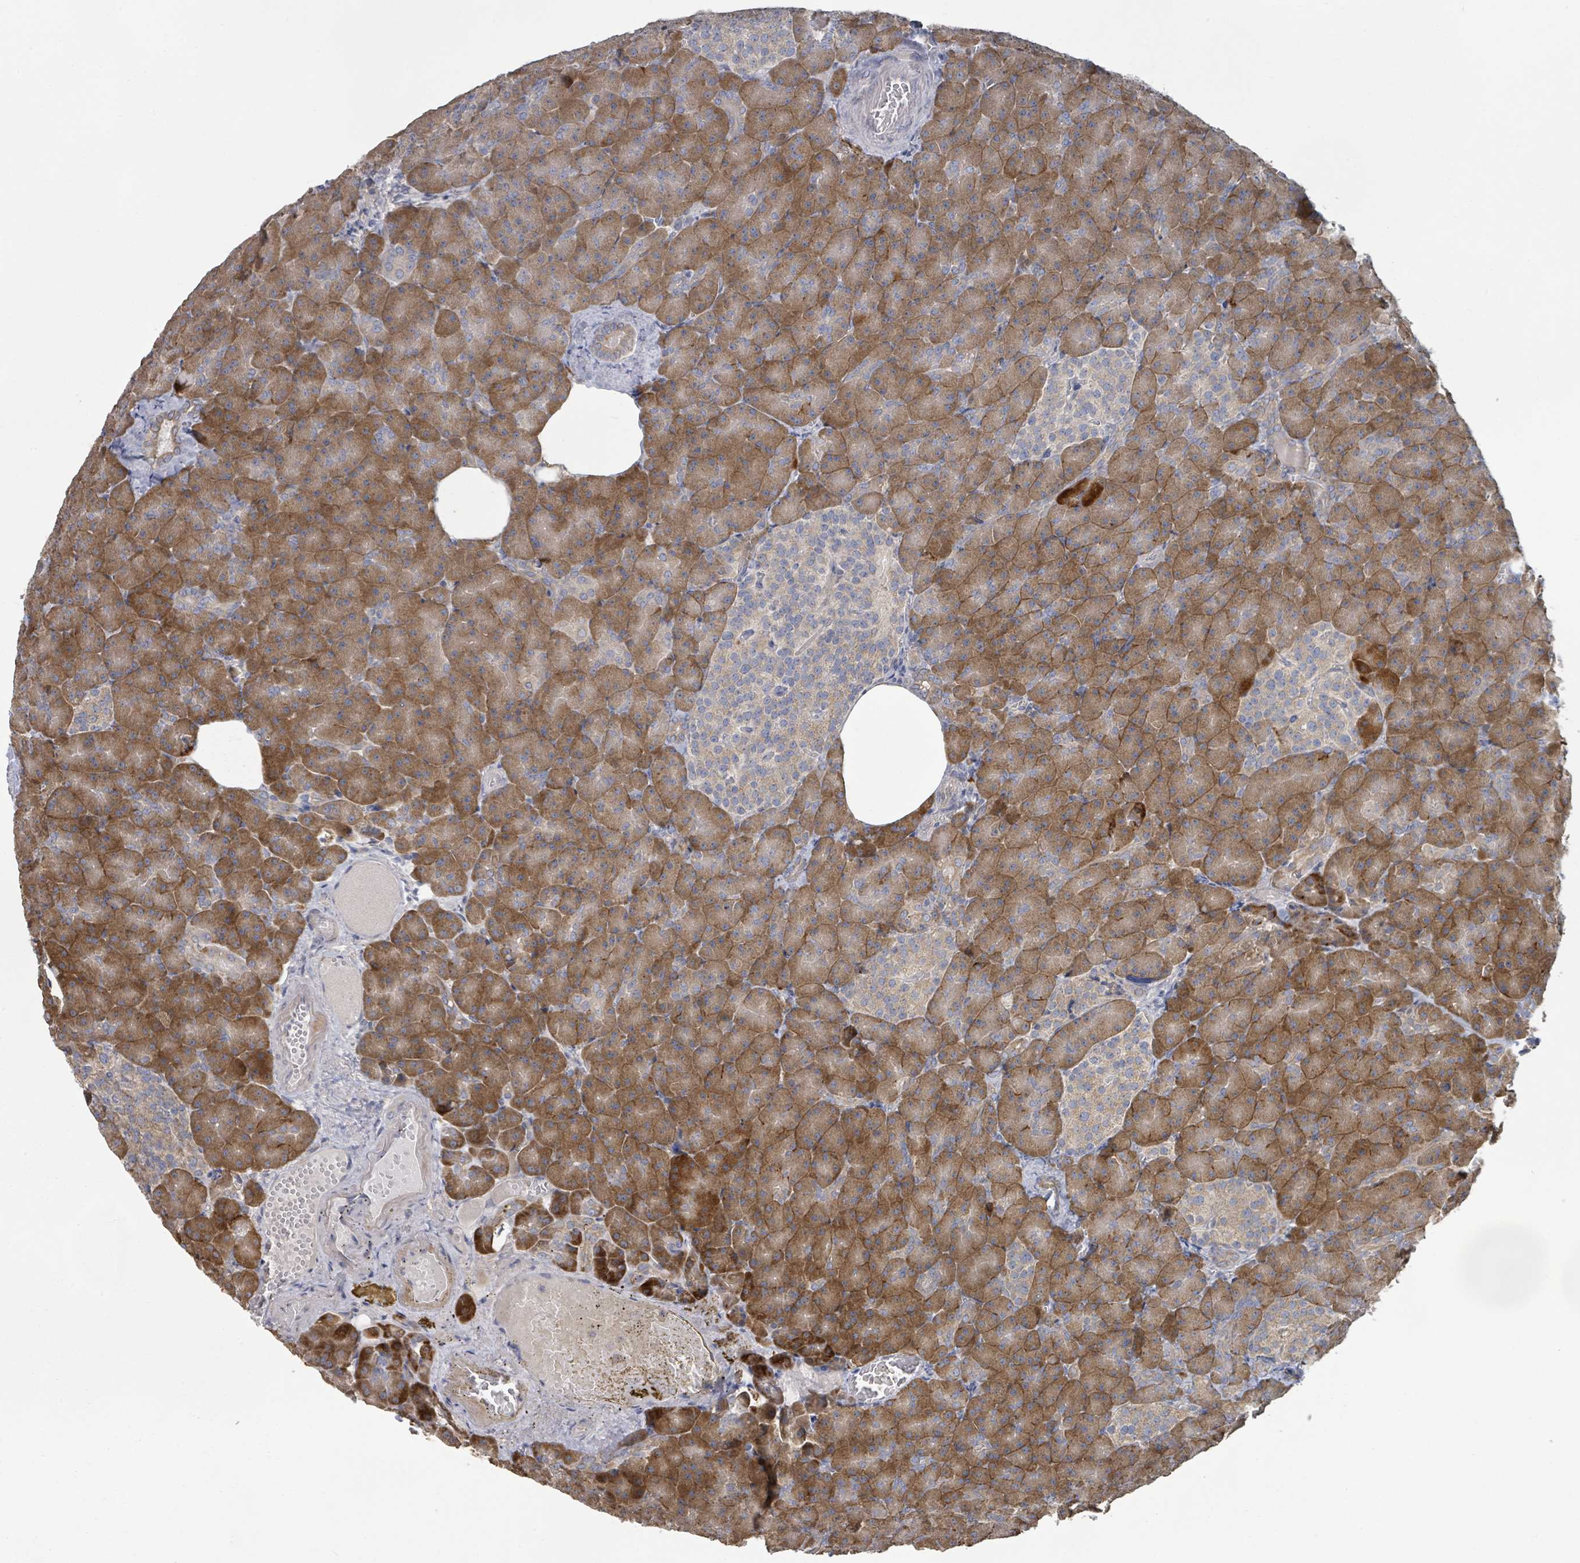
{"staining": {"intensity": "moderate", "quantity": ">75%", "location": "cytoplasmic/membranous"}, "tissue": "pancreas", "cell_type": "Exocrine glandular cells", "image_type": "normal", "snomed": [{"axis": "morphology", "description": "Normal tissue, NOS"}, {"axis": "topography", "description": "Pancreas"}], "caption": "Protein staining shows moderate cytoplasmic/membranous expression in approximately >75% of exocrine glandular cells in benign pancreas. (Stains: DAB in brown, nuclei in blue, Microscopy: brightfield microscopy at high magnification).", "gene": "KCNS2", "patient": {"sex": "female", "age": 74}}